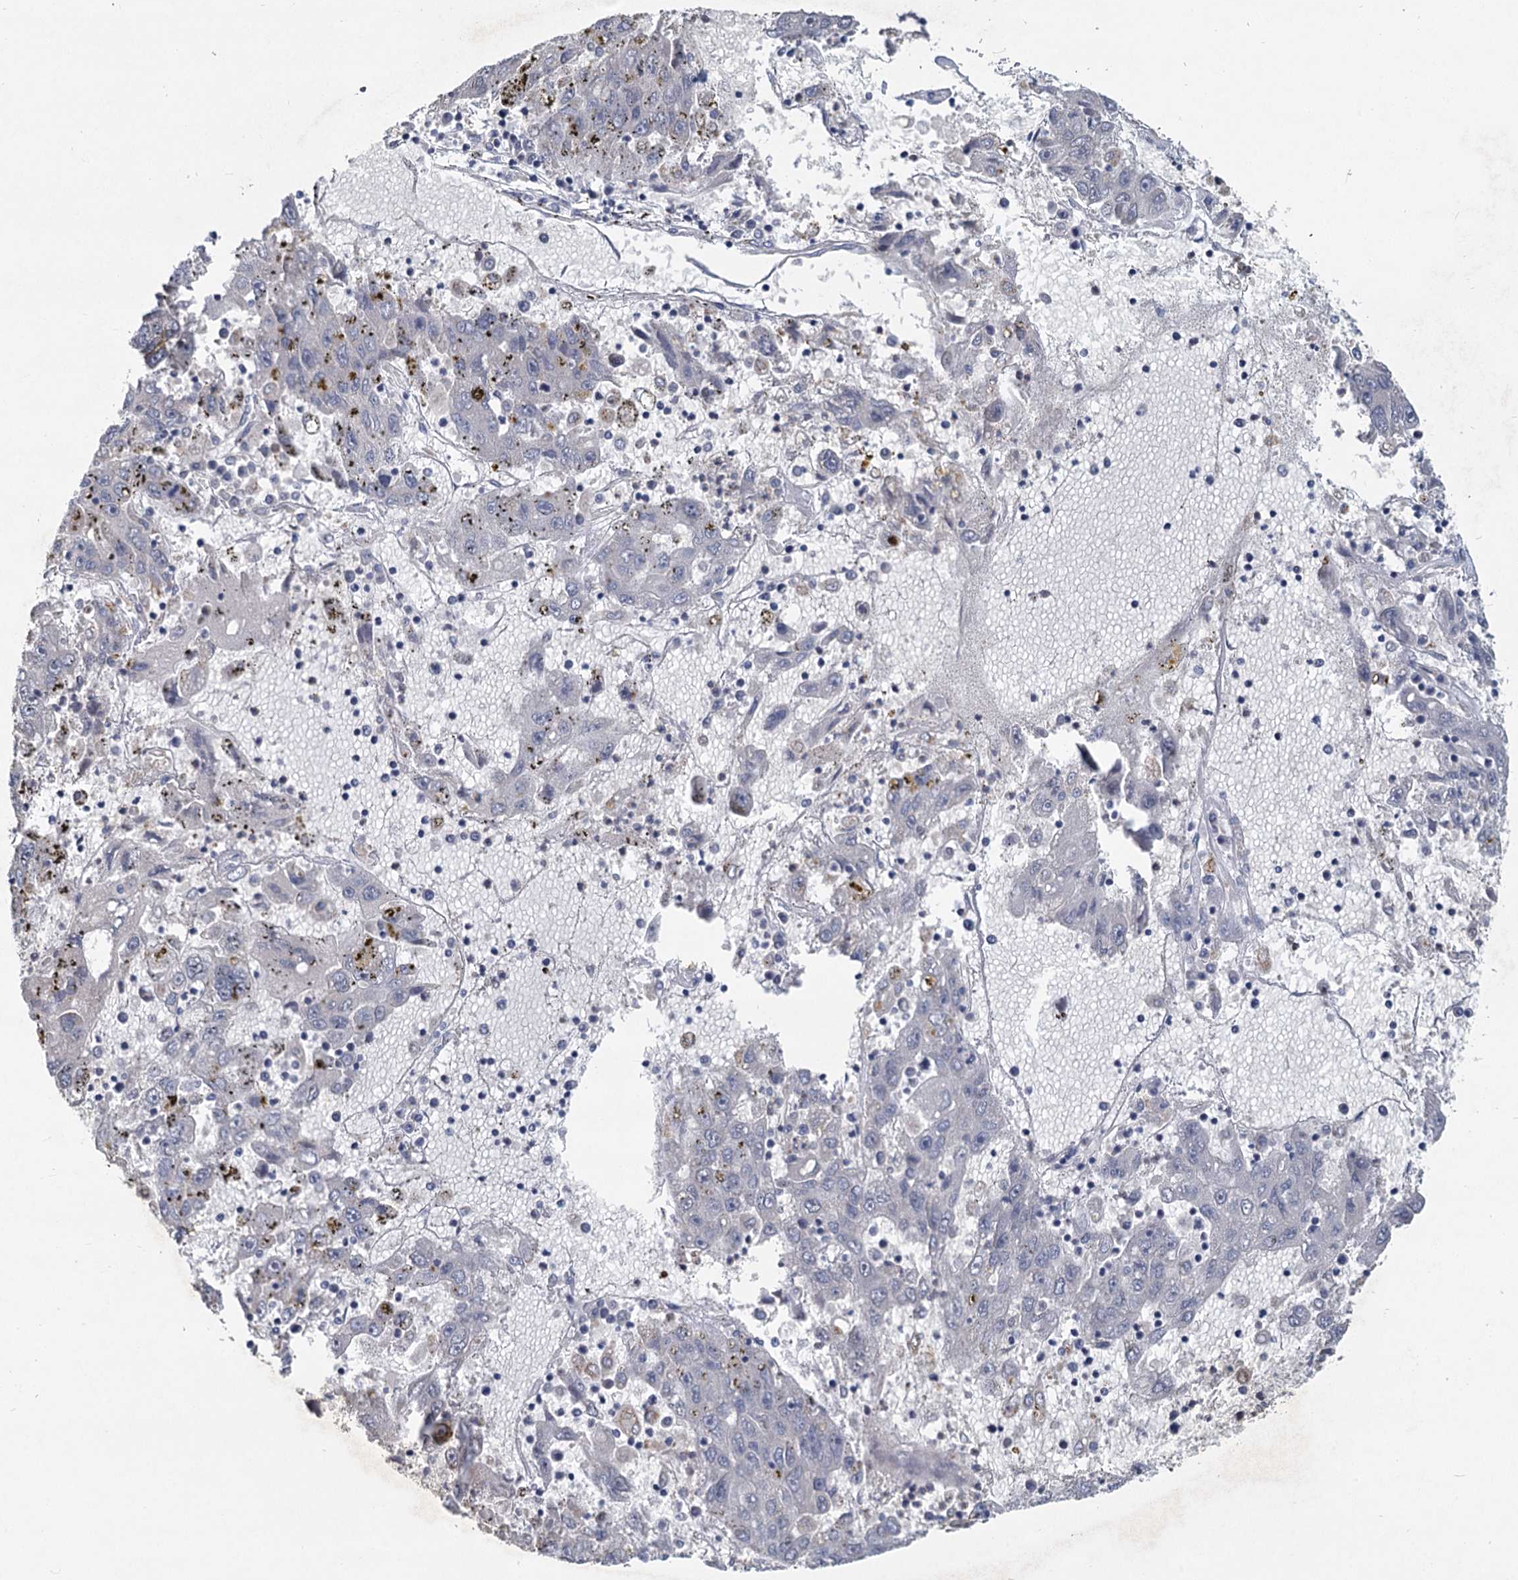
{"staining": {"intensity": "negative", "quantity": "none", "location": "none"}, "tissue": "liver cancer", "cell_type": "Tumor cells", "image_type": "cancer", "snomed": [{"axis": "morphology", "description": "Carcinoma, Hepatocellular, NOS"}, {"axis": "topography", "description": "Liver"}], "caption": "A histopathology image of human hepatocellular carcinoma (liver) is negative for staining in tumor cells.", "gene": "HES2", "patient": {"sex": "male", "age": 49}}